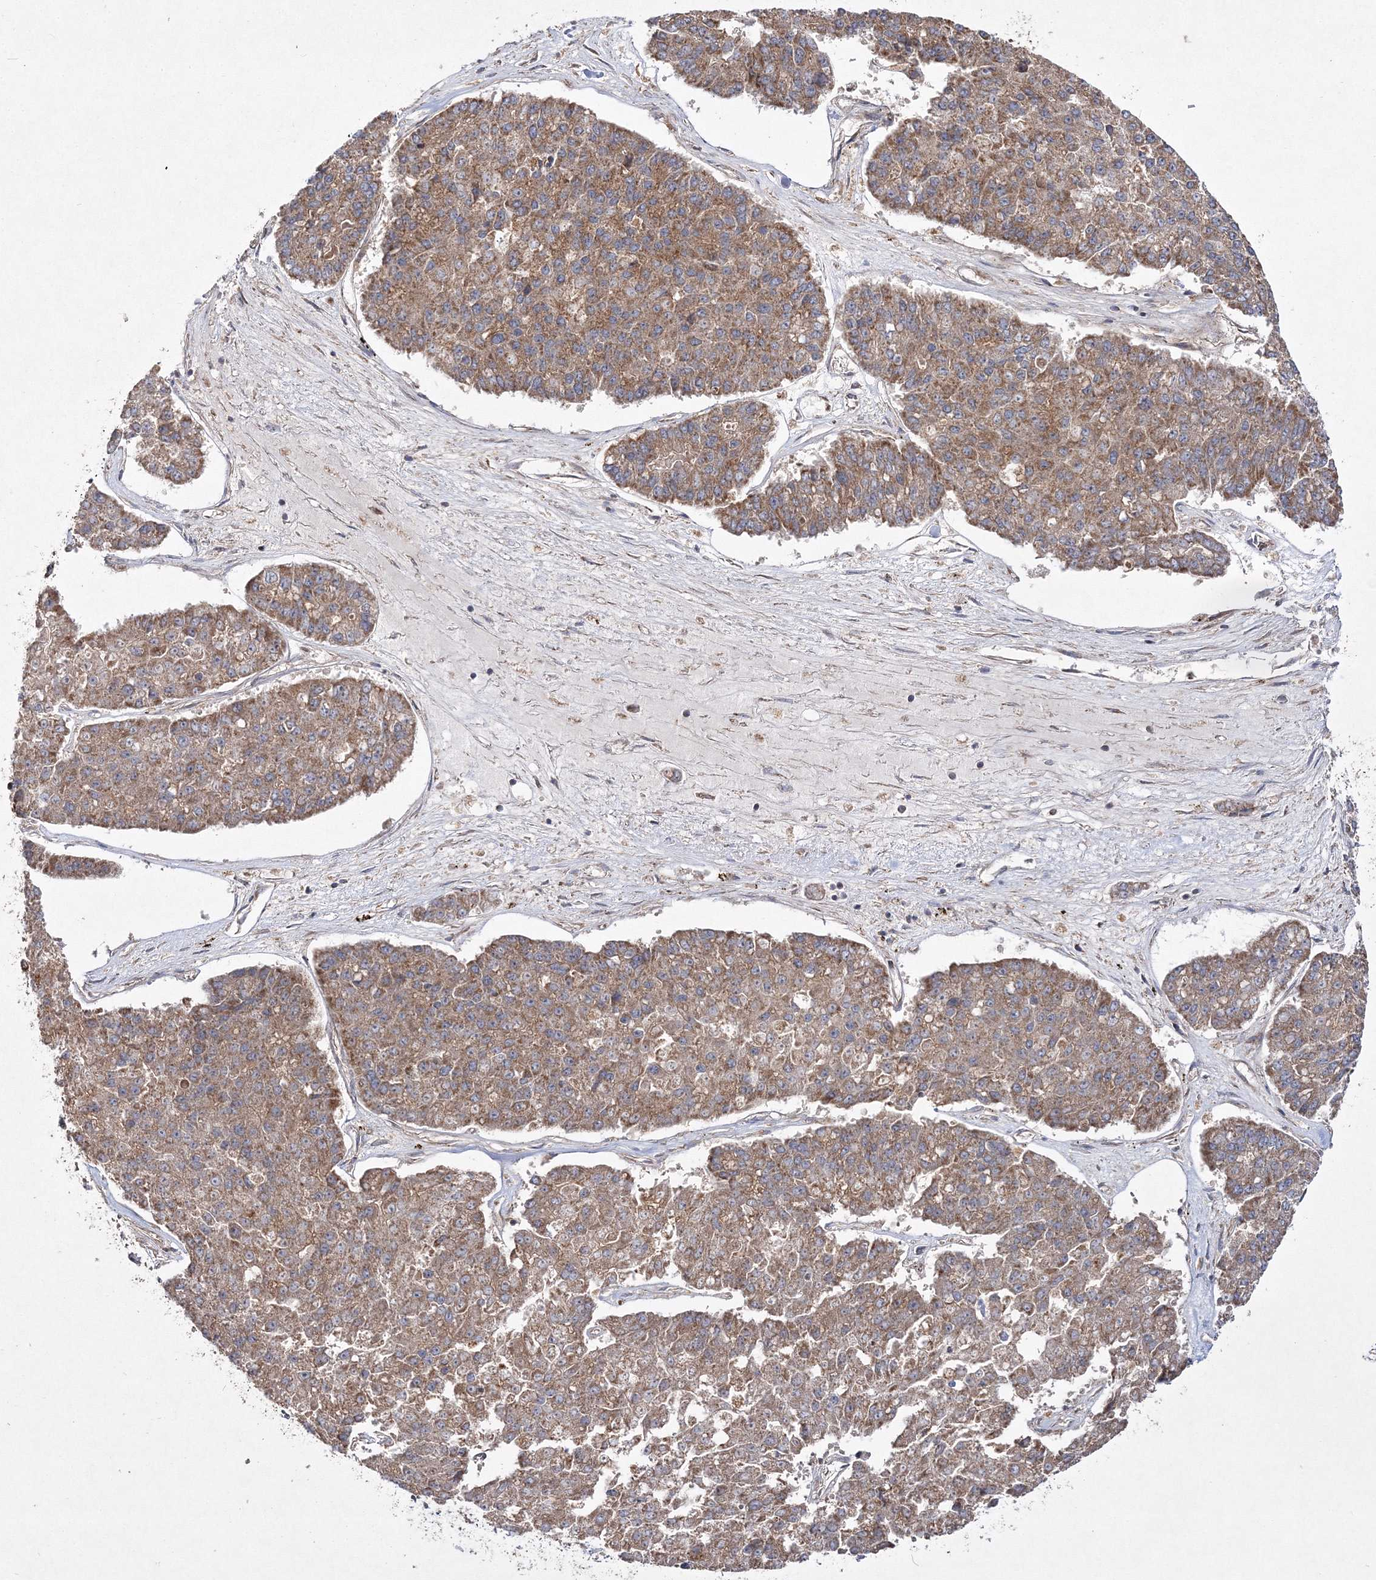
{"staining": {"intensity": "moderate", "quantity": ">75%", "location": "cytoplasmic/membranous"}, "tissue": "pancreatic cancer", "cell_type": "Tumor cells", "image_type": "cancer", "snomed": [{"axis": "morphology", "description": "Adenocarcinoma, NOS"}, {"axis": "topography", "description": "Pancreas"}], "caption": "An immunohistochemistry photomicrograph of neoplastic tissue is shown. Protein staining in brown highlights moderate cytoplasmic/membranous positivity in adenocarcinoma (pancreatic) within tumor cells.", "gene": "DNAJC13", "patient": {"sex": "male", "age": 50}}